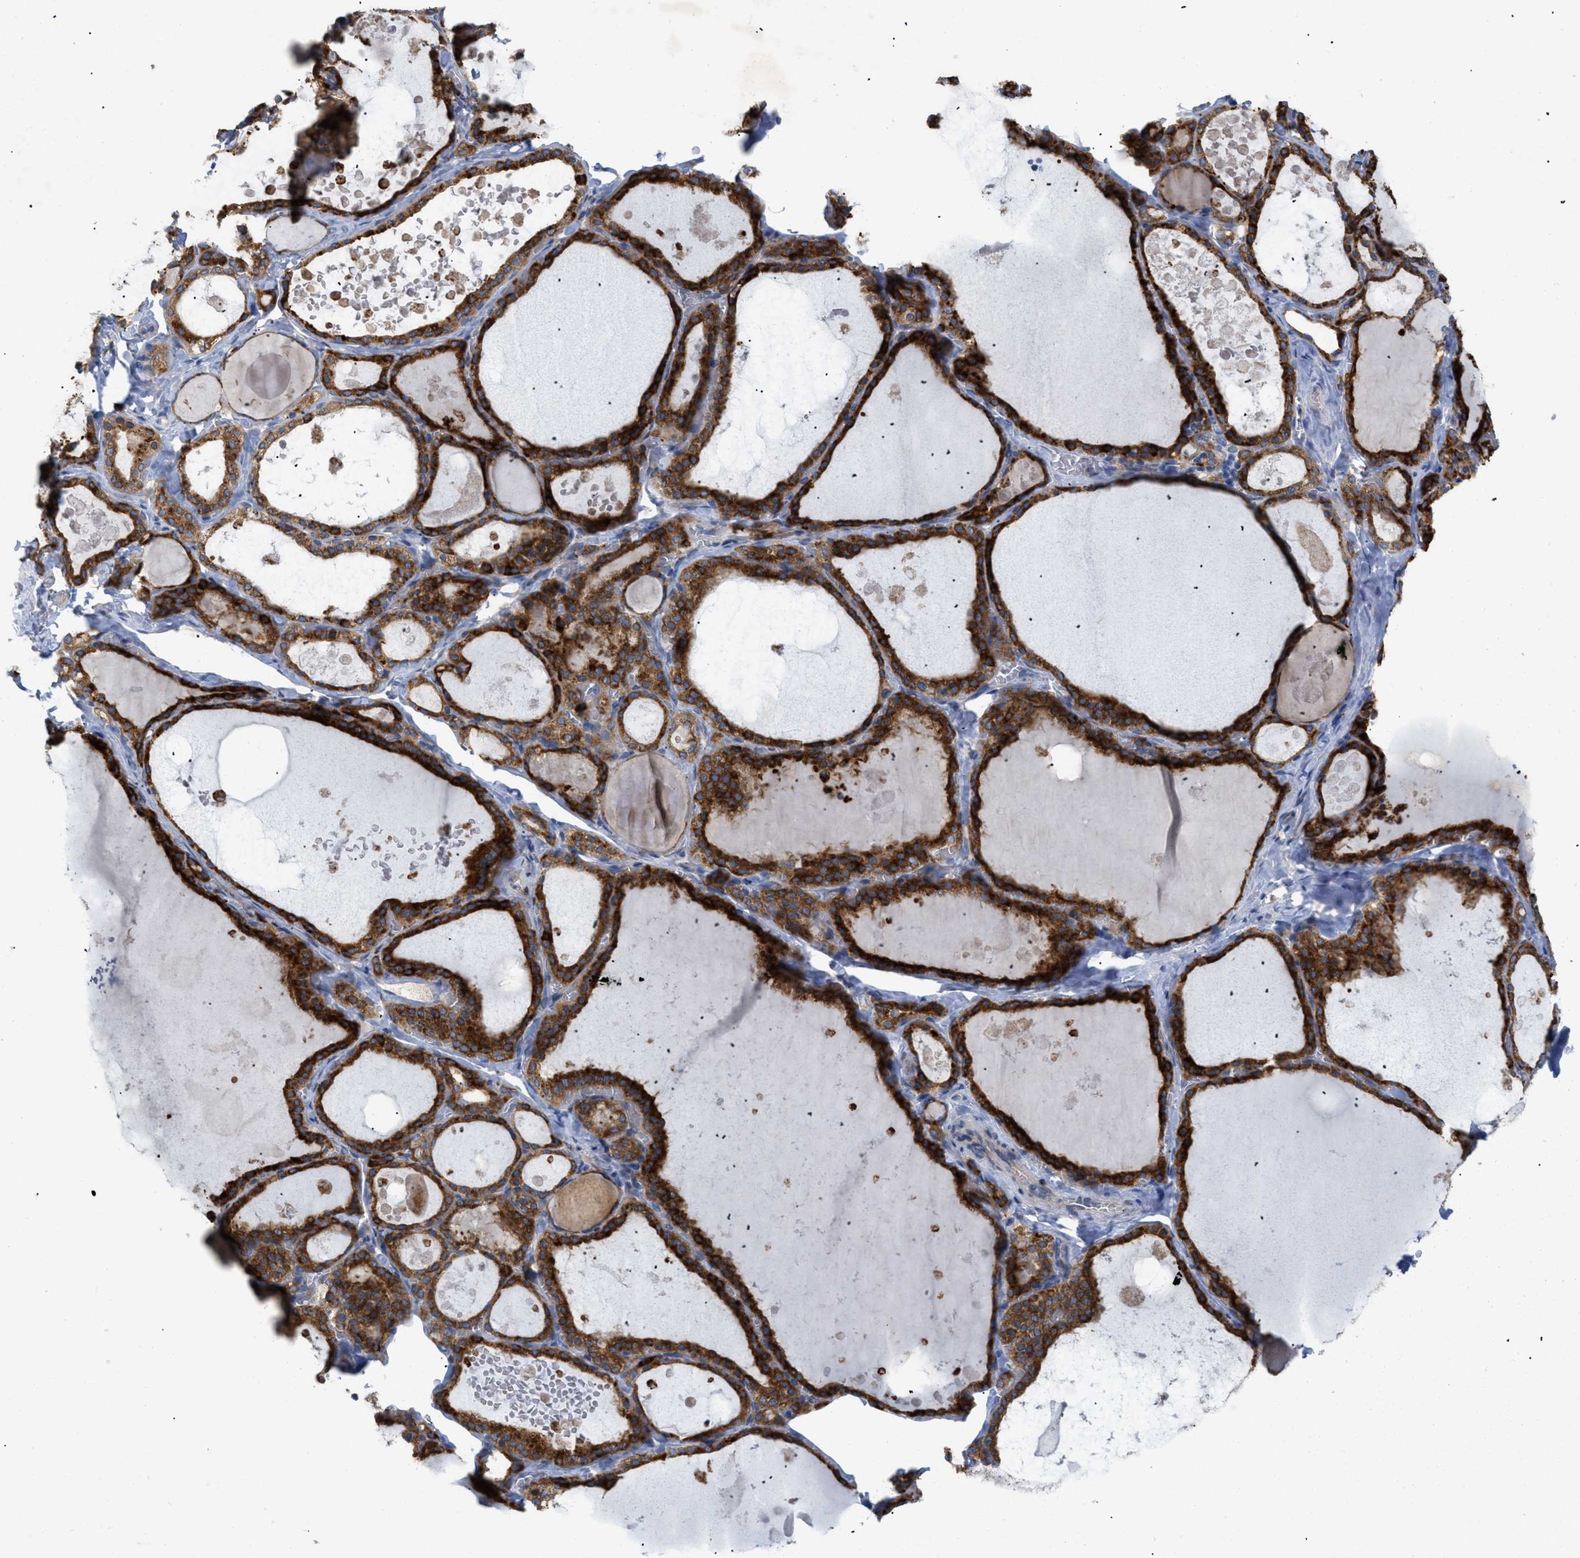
{"staining": {"intensity": "strong", "quantity": ">75%", "location": "cytoplasmic/membranous"}, "tissue": "thyroid gland", "cell_type": "Glandular cells", "image_type": "normal", "snomed": [{"axis": "morphology", "description": "Normal tissue, NOS"}, {"axis": "topography", "description": "Thyroid gland"}], "caption": "High-magnification brightfield microscopy of normal thyroid gland stained with DAB (brown) and counterstained with hematoxylin (blue). glandular cells exhibit strong cytoplasmic/membranous staining is present in approximately>75% of cells. Using DAB (brown) and hematoxylin (blue) stains, captured at high magnification using brightfield microscopy.", "gene": "SLC50A1", "patient": {"sex": "male", "age": 56}}